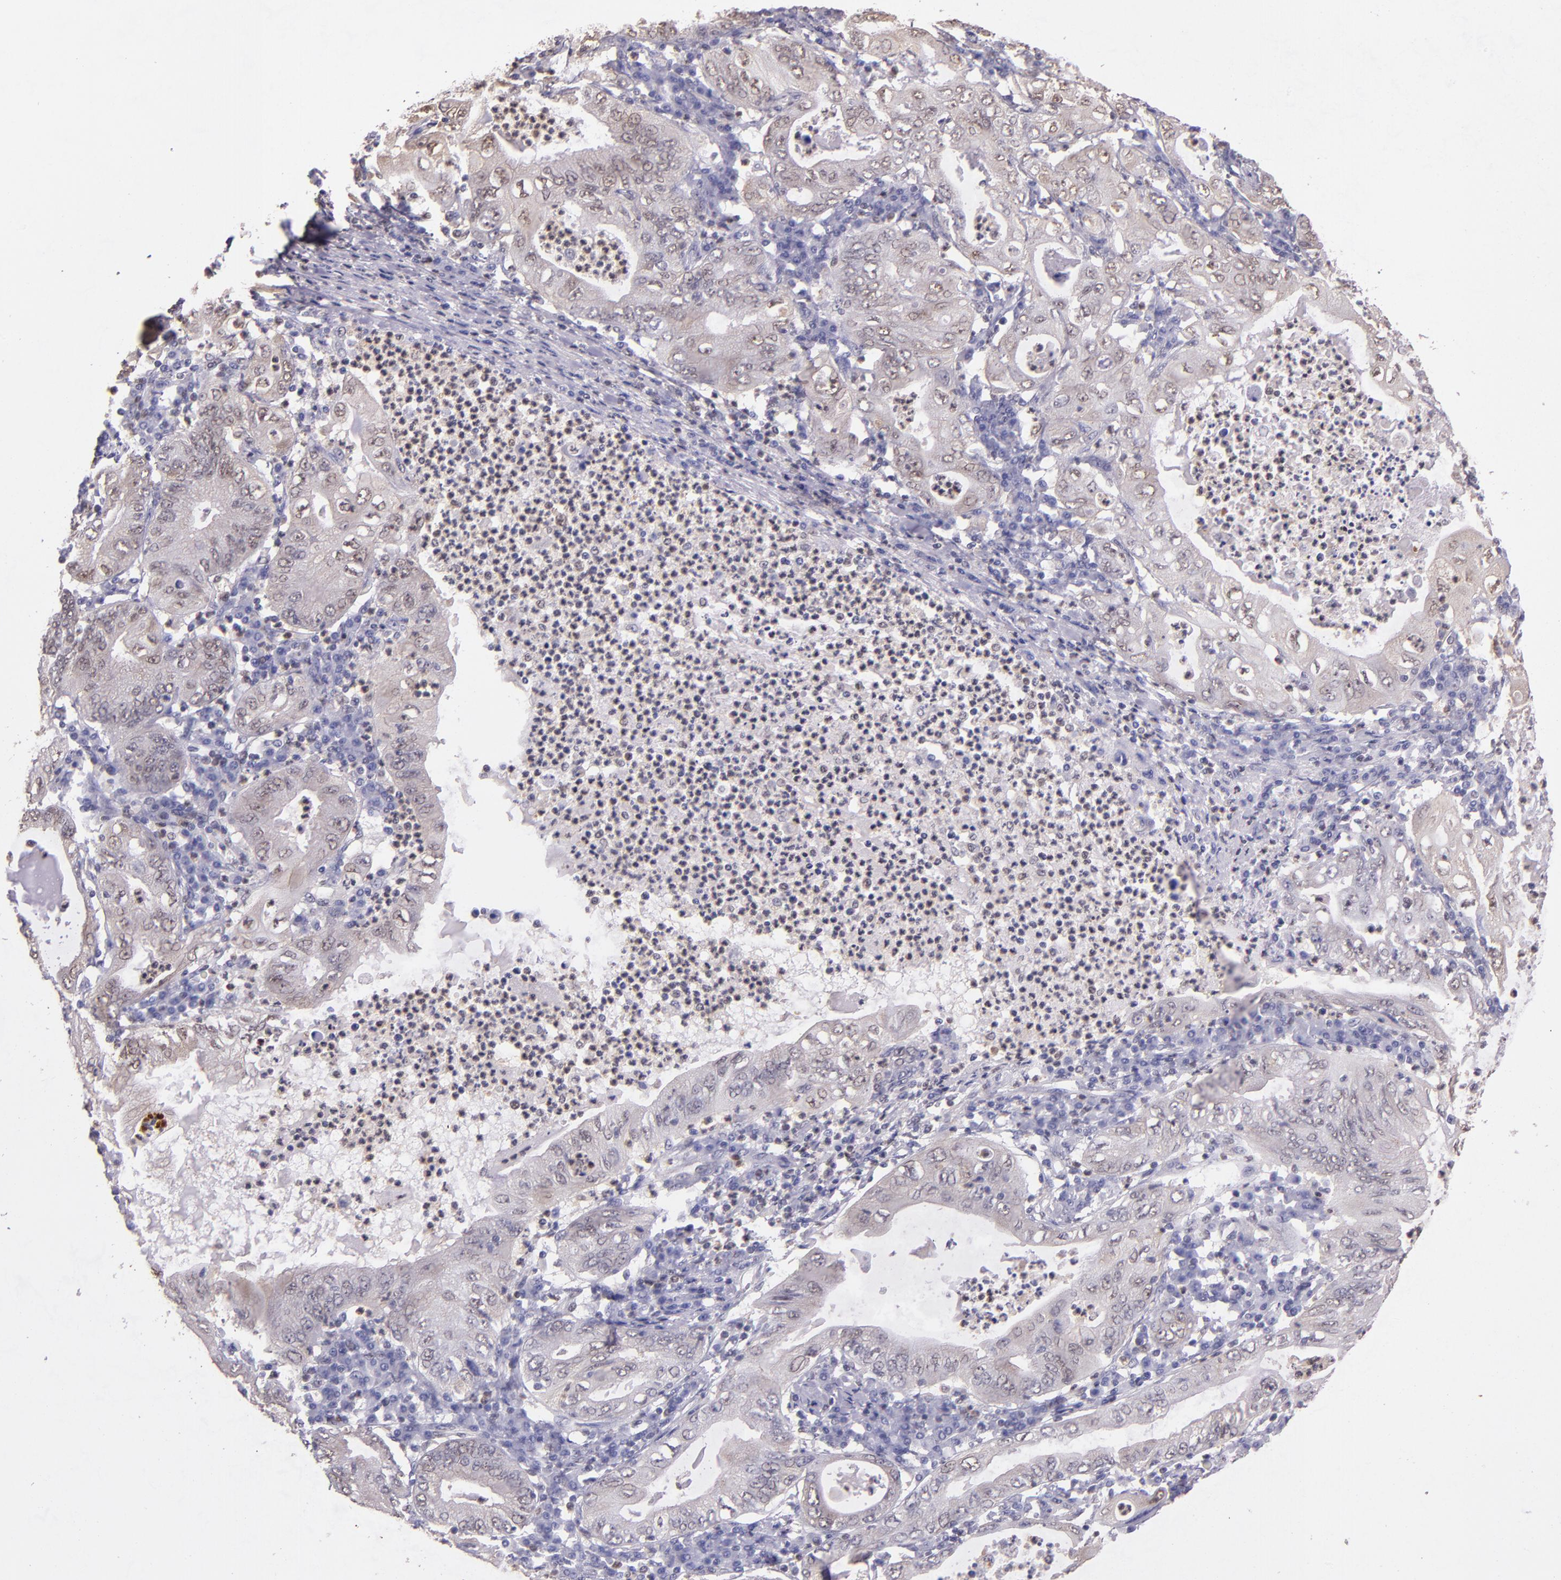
{"staining": {"intensity": "weak", "quantity": "25%-75%", "location": "cytoplasmic/membranous,nuclear"}, "tissue": "stomach cancer", "cell_type": "Tumor cells", "image_type": "cancer", "snomed": [{"axis": "morphology", "description": "Normal tissue, NOS"}, {"axis": "morphology", "description": "Adenocarcinoma, NOS"}, {"axis": "topography", "description": "Esophagus"}, {"axis": "topography", "description": "Stomach, upper"}, {"axis": "topography", "description": "Peripheral nerve tissue"}], "caption": "DAB immunohistochemical staining of human stomach cancer (adenocarcinoma) demonstrates weak cytoplasmic/membranous and nuclear protein positivity in approximately 25%-75% of tumor cells.", "gene": "STAT6", "patient": {"sex": "male", "age": 62}}